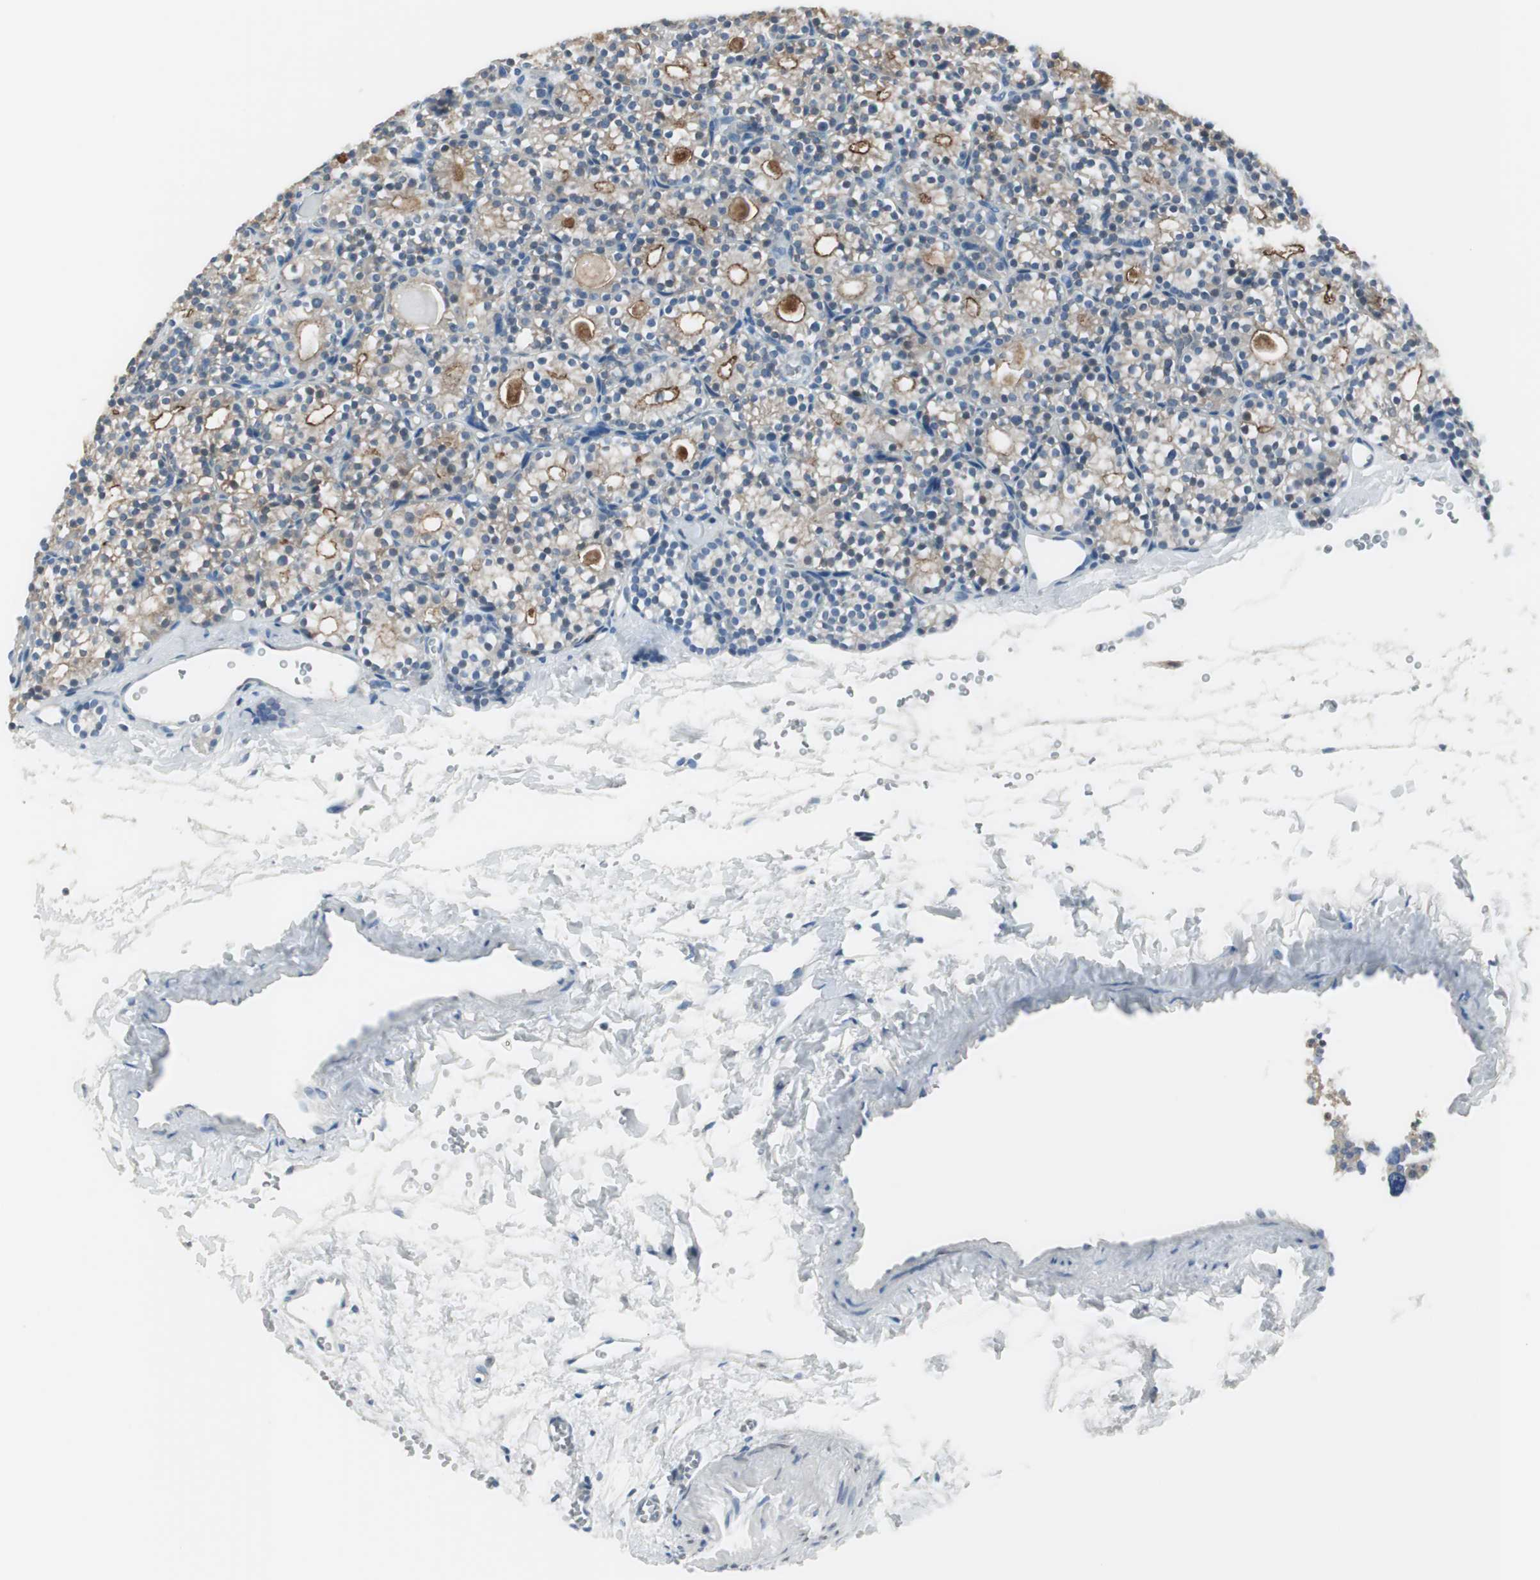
{"staining": {"intensity": "weak", "quantity": "25%-75%", "location": "cytoplasmic/membranous"}, "tissue": "parathyroid gland", "cell_type": "Glandular cells", "image_type": "normal", "snomed": [{"axis": "morphology", "description": "Normal tissue, NOS"}, {"axis": "topography", "description": "Parathyroid gland"}], "caption": "Immunohistochemical staining of normal parathyroid gland reveals low levels of weak cytoplasmic/membranous positivity in approximately 25%-75% of glandular cells. (DAB IHC, brown staining for protein, blue staining for nuclei).", "gene": "SLC9A3R1", "patient": {"sex": "female", "age": 64}}